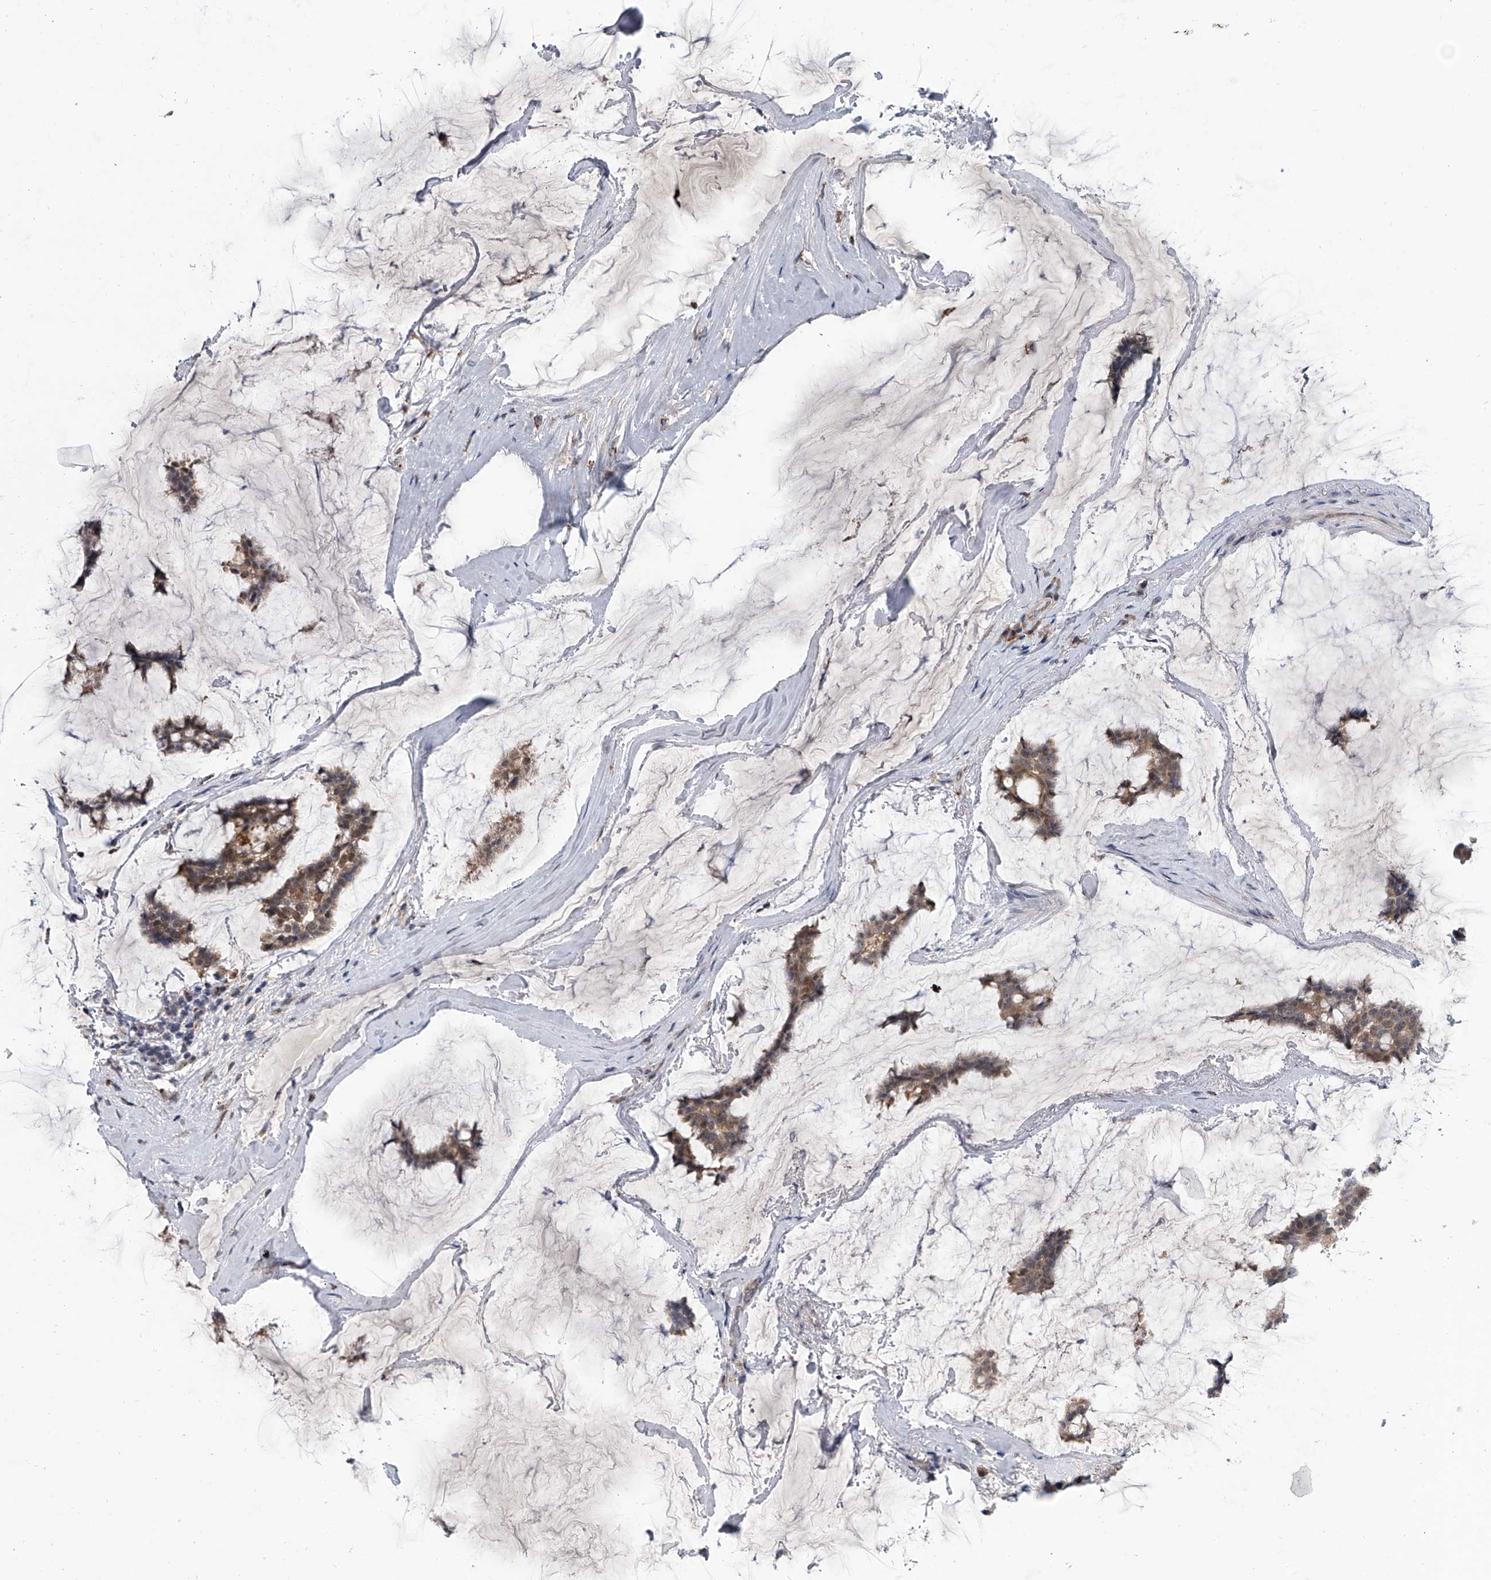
{"staining": {"intensity": "moderate", "quantity": ">75%", "location": "cytoplasmic/membranous"}, "tissue": "breast cancer", "cell_type": "Tumor cells", "image_type": "cancer", "snomed": [{"axis": "morphology", "description": "Duct carcinoma"}, {"axis": "topography", "description": "Breast"}], "caption": "Human breast cancer stained with a protein marker demonstrates moderate staining in tumor cells.", "gene": "GEMIN8", "patient": {"sex": "female", "age": 93}}